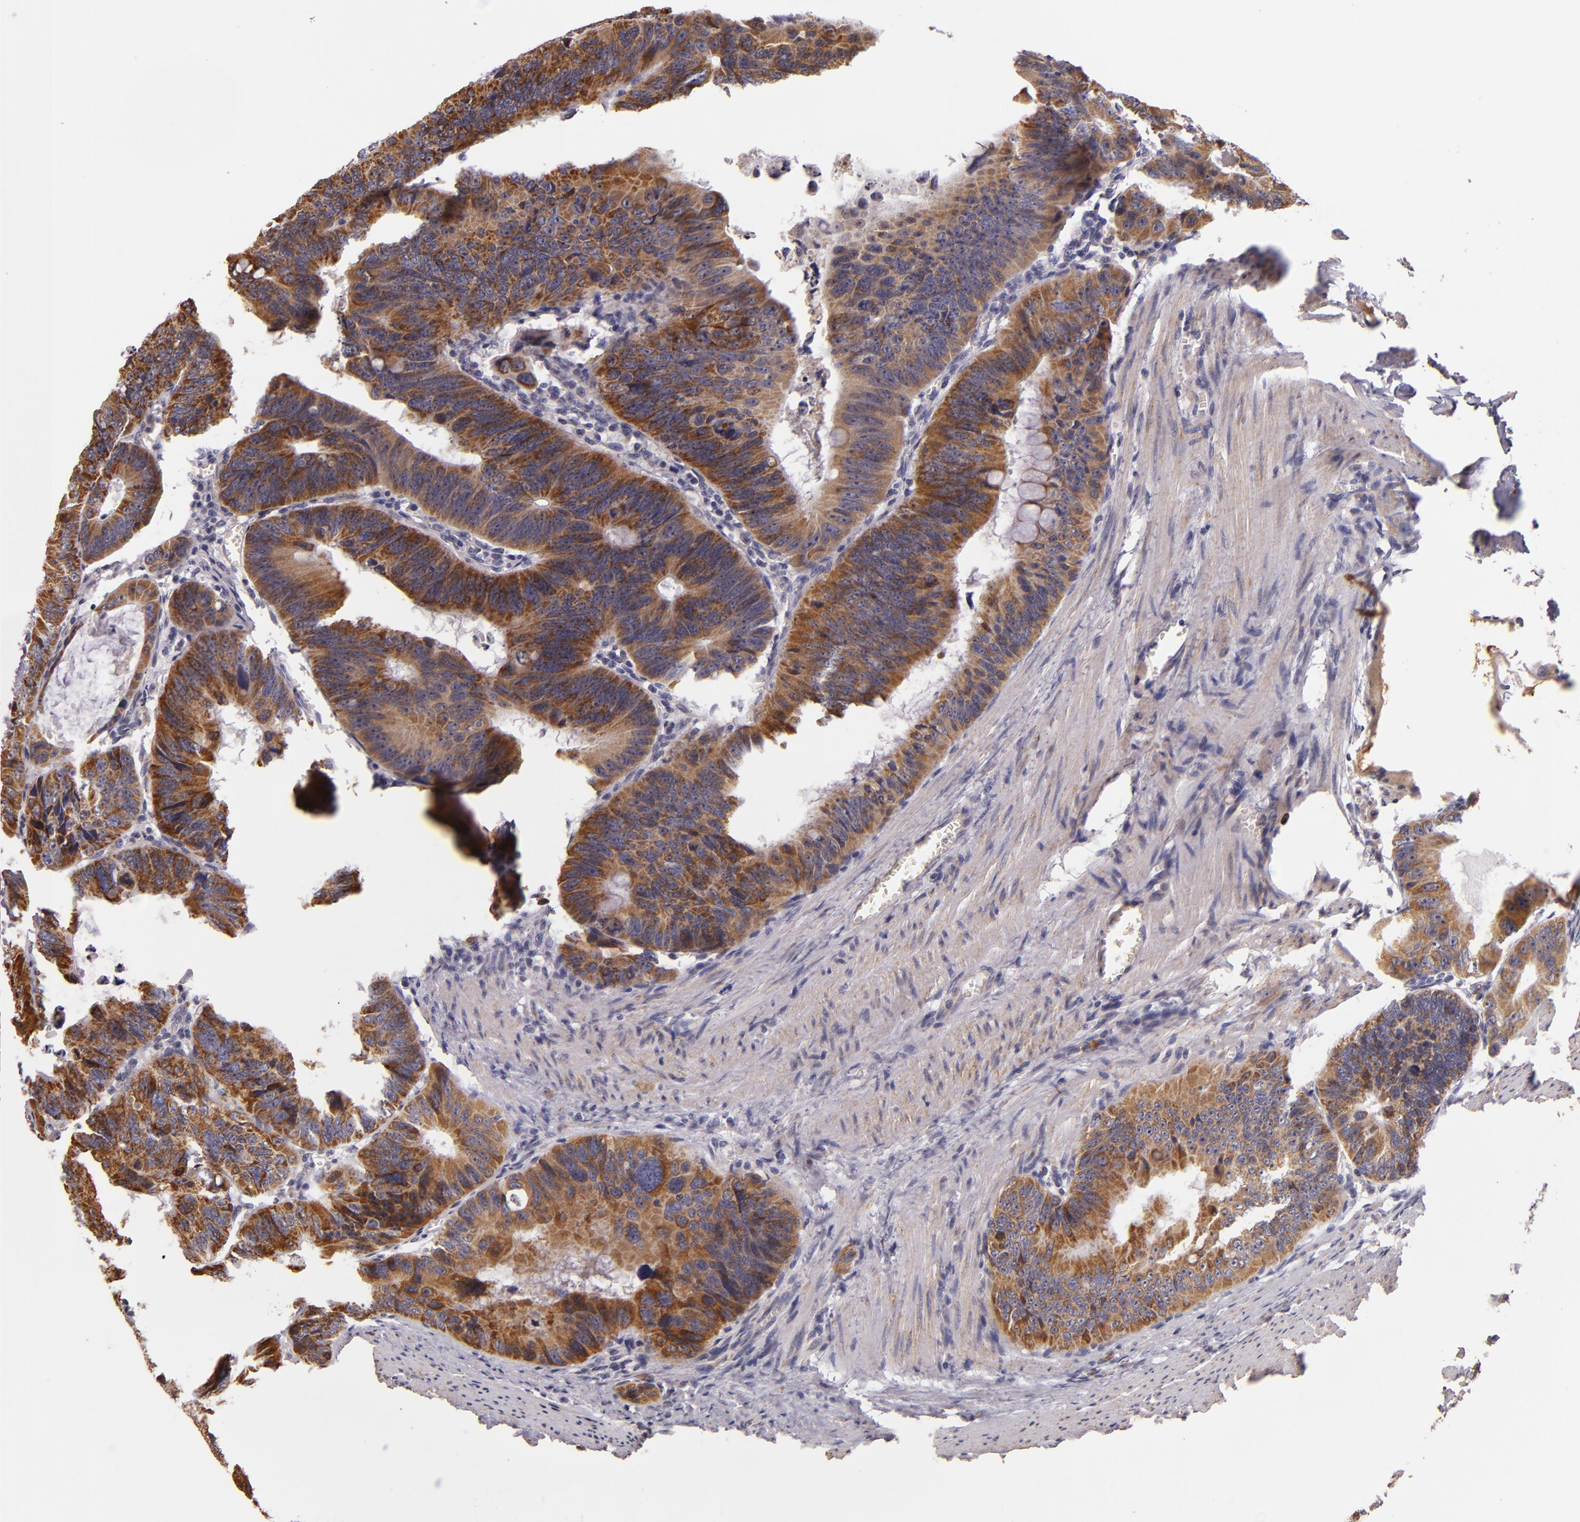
{"staining": {"intensity": "moderate", "quantity": ">75%", "location": "cytoplasmic/membranous"}, "tissue": "colorectal cancer", "cell_type": "Tumor cells", "image_type": "cancer", "snomed": [{"axis": "morphology", "description": "Adenocarcinoma, NOS"}, {"axis": "topography", "description": "Colon"}], "caption": "A photomicrograph showing moderate cytoplasmic/membranous staining in approximately >75% of tumor cells in colorectal cancer (adenocarcinoma), as visualized by brown immunohistochemical staining.", "gene": "ABL1", "patient": {"sex": "female", "age": 55}}